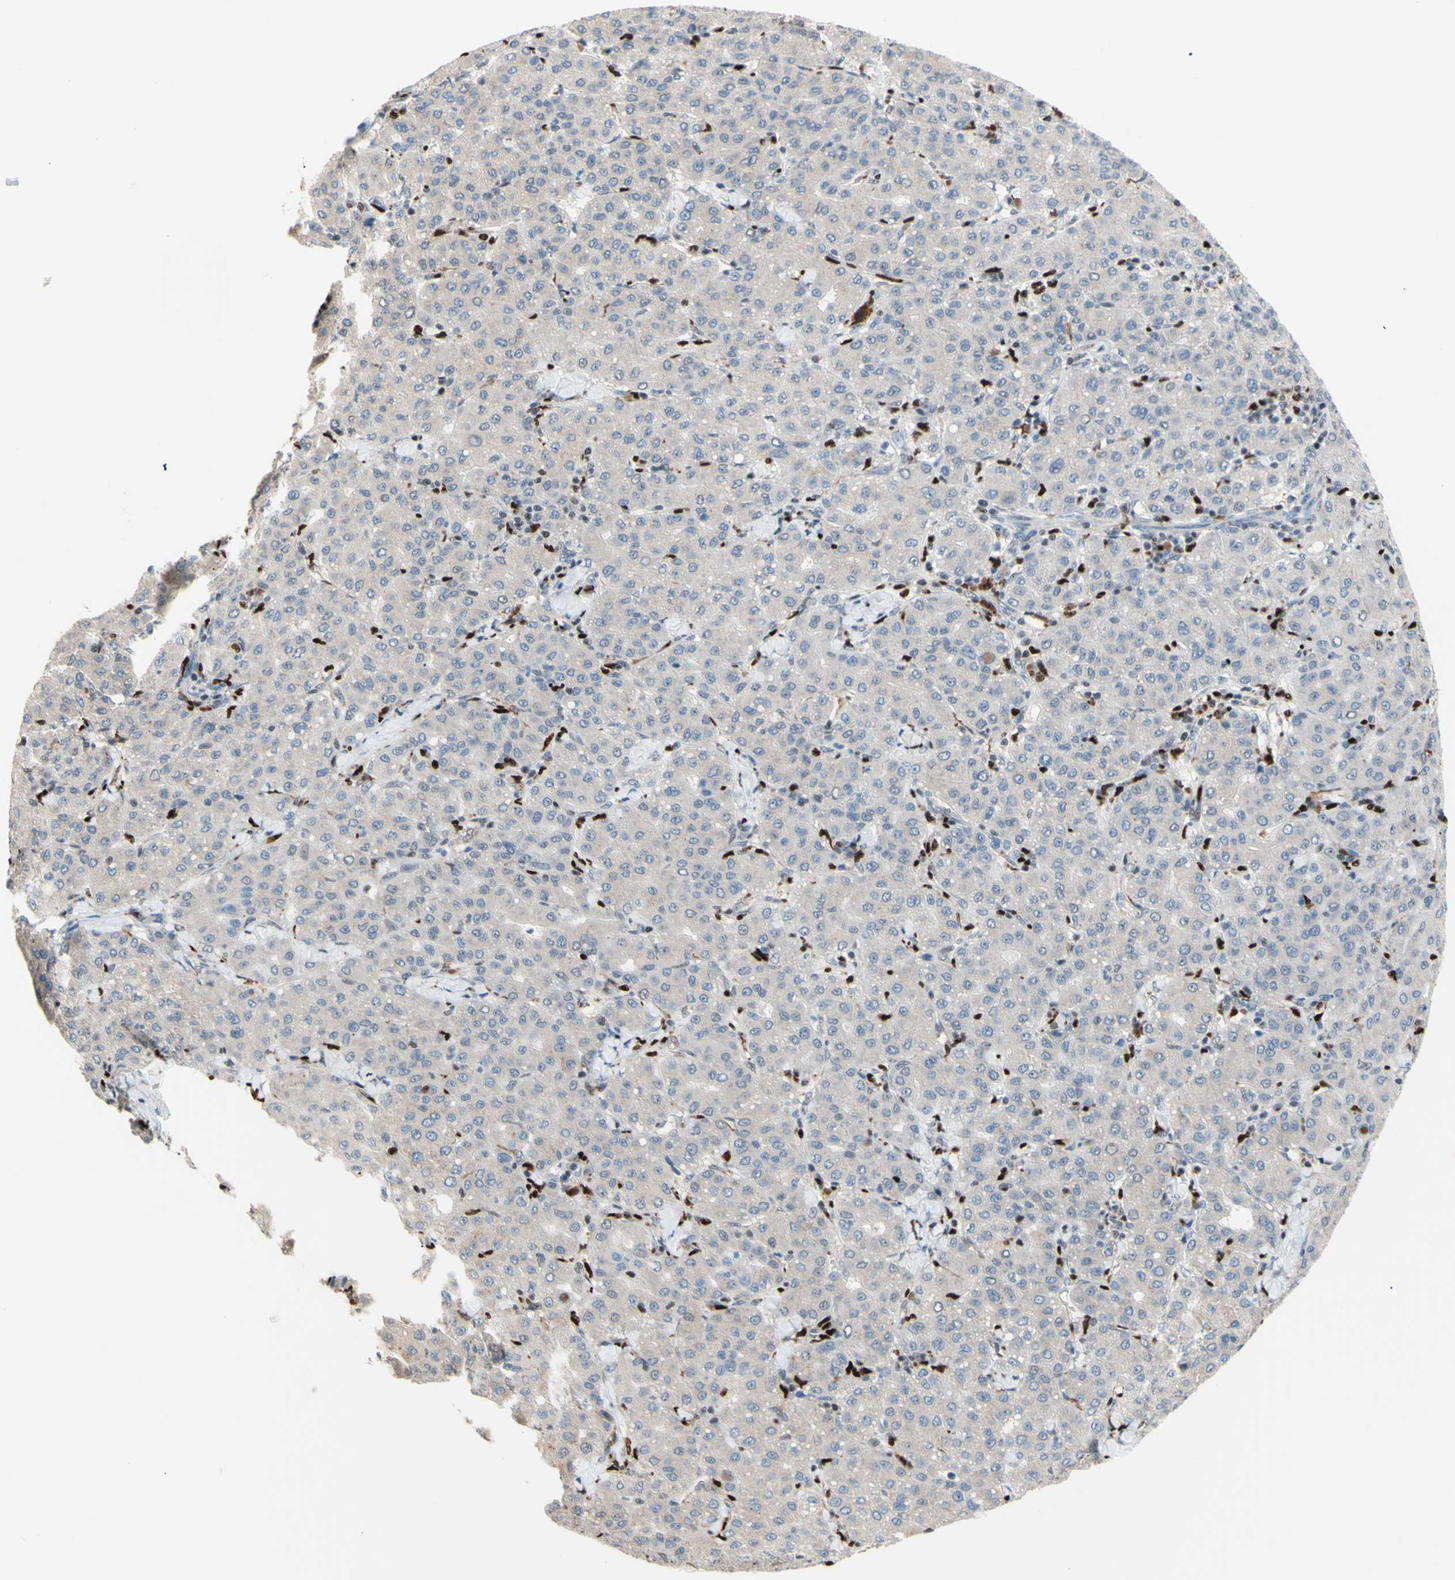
{"staining": {"intensity": "weak", "quantity": ">75%", "location": "cytoplasmic/membranous"}, "tissue": "liver cancer", "cell_type": "Tumor cells", "image_type": "cancer", "snomed": [{"axis": "morphology", "description": "Carcinoma, Hepatocellular, NOS"}, {"axis": "topography", "description": "Liver"}], "caption": "Liver cancer was stained to show a protein in brown. There is low levels of weak cytoplasmic/membranous staining in approximately >75% of tumor cells.", "gene": "EED", "patient": {"sex": "male", "age": 65}}